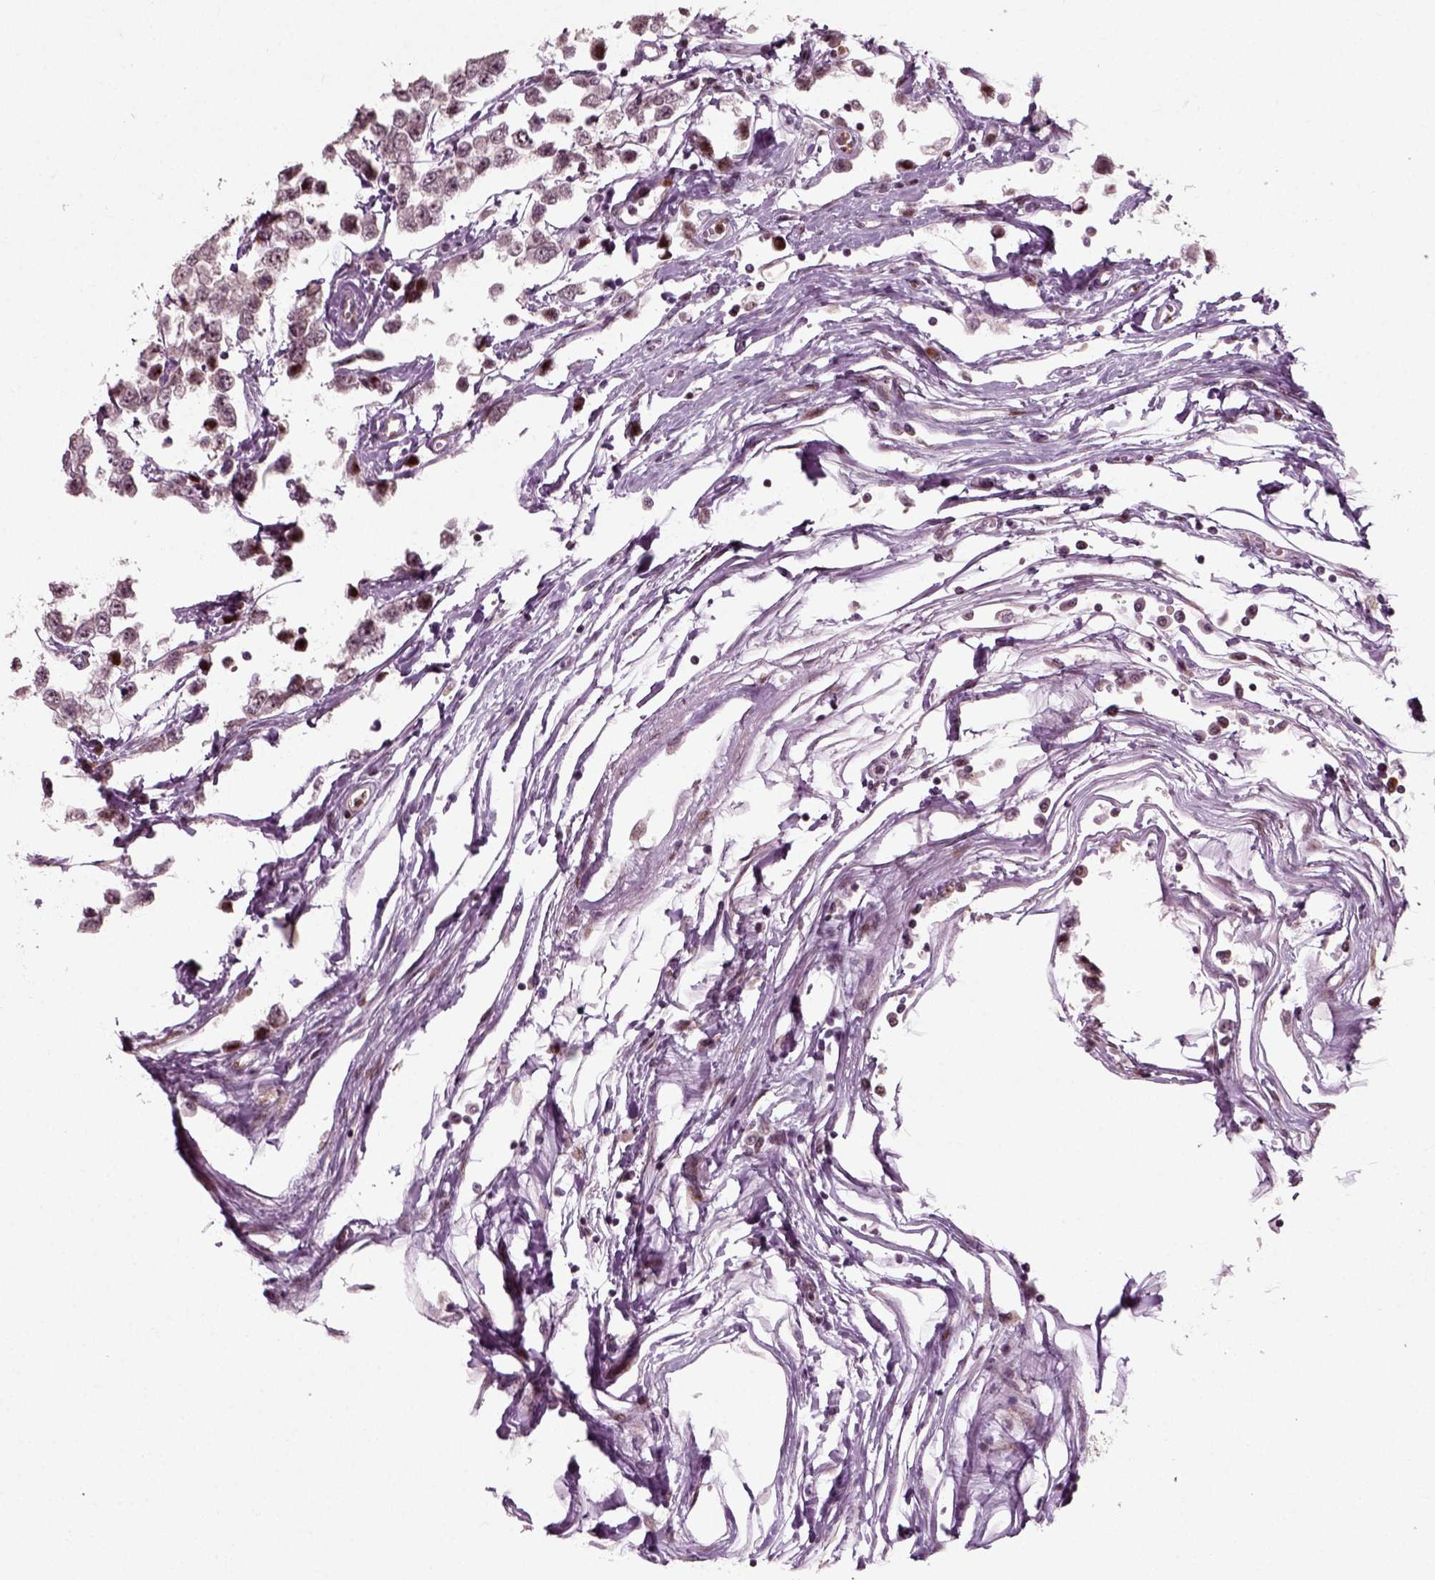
{"staining": {"intensity": "negative", "quantity": "none", "location": "none"}, "tissue": "testis cancer", "cell_type": "Tumor cells", "image_type": "cancer", "snomed": [{"axis": "morphology", "description": "Seminoma, NOS"}, {"axis": "topography", "description": "Testis"}], "caption": "Immunohistochemistry (IHC) of human testis cancer reveals no positivity in tumor cells. (DAB (3,3'-diaminobenzidine) immunohistochemistry (IHC), high magnification).", "gene": "CDC14A", "patient": {"sex": "male", "age": 34}}